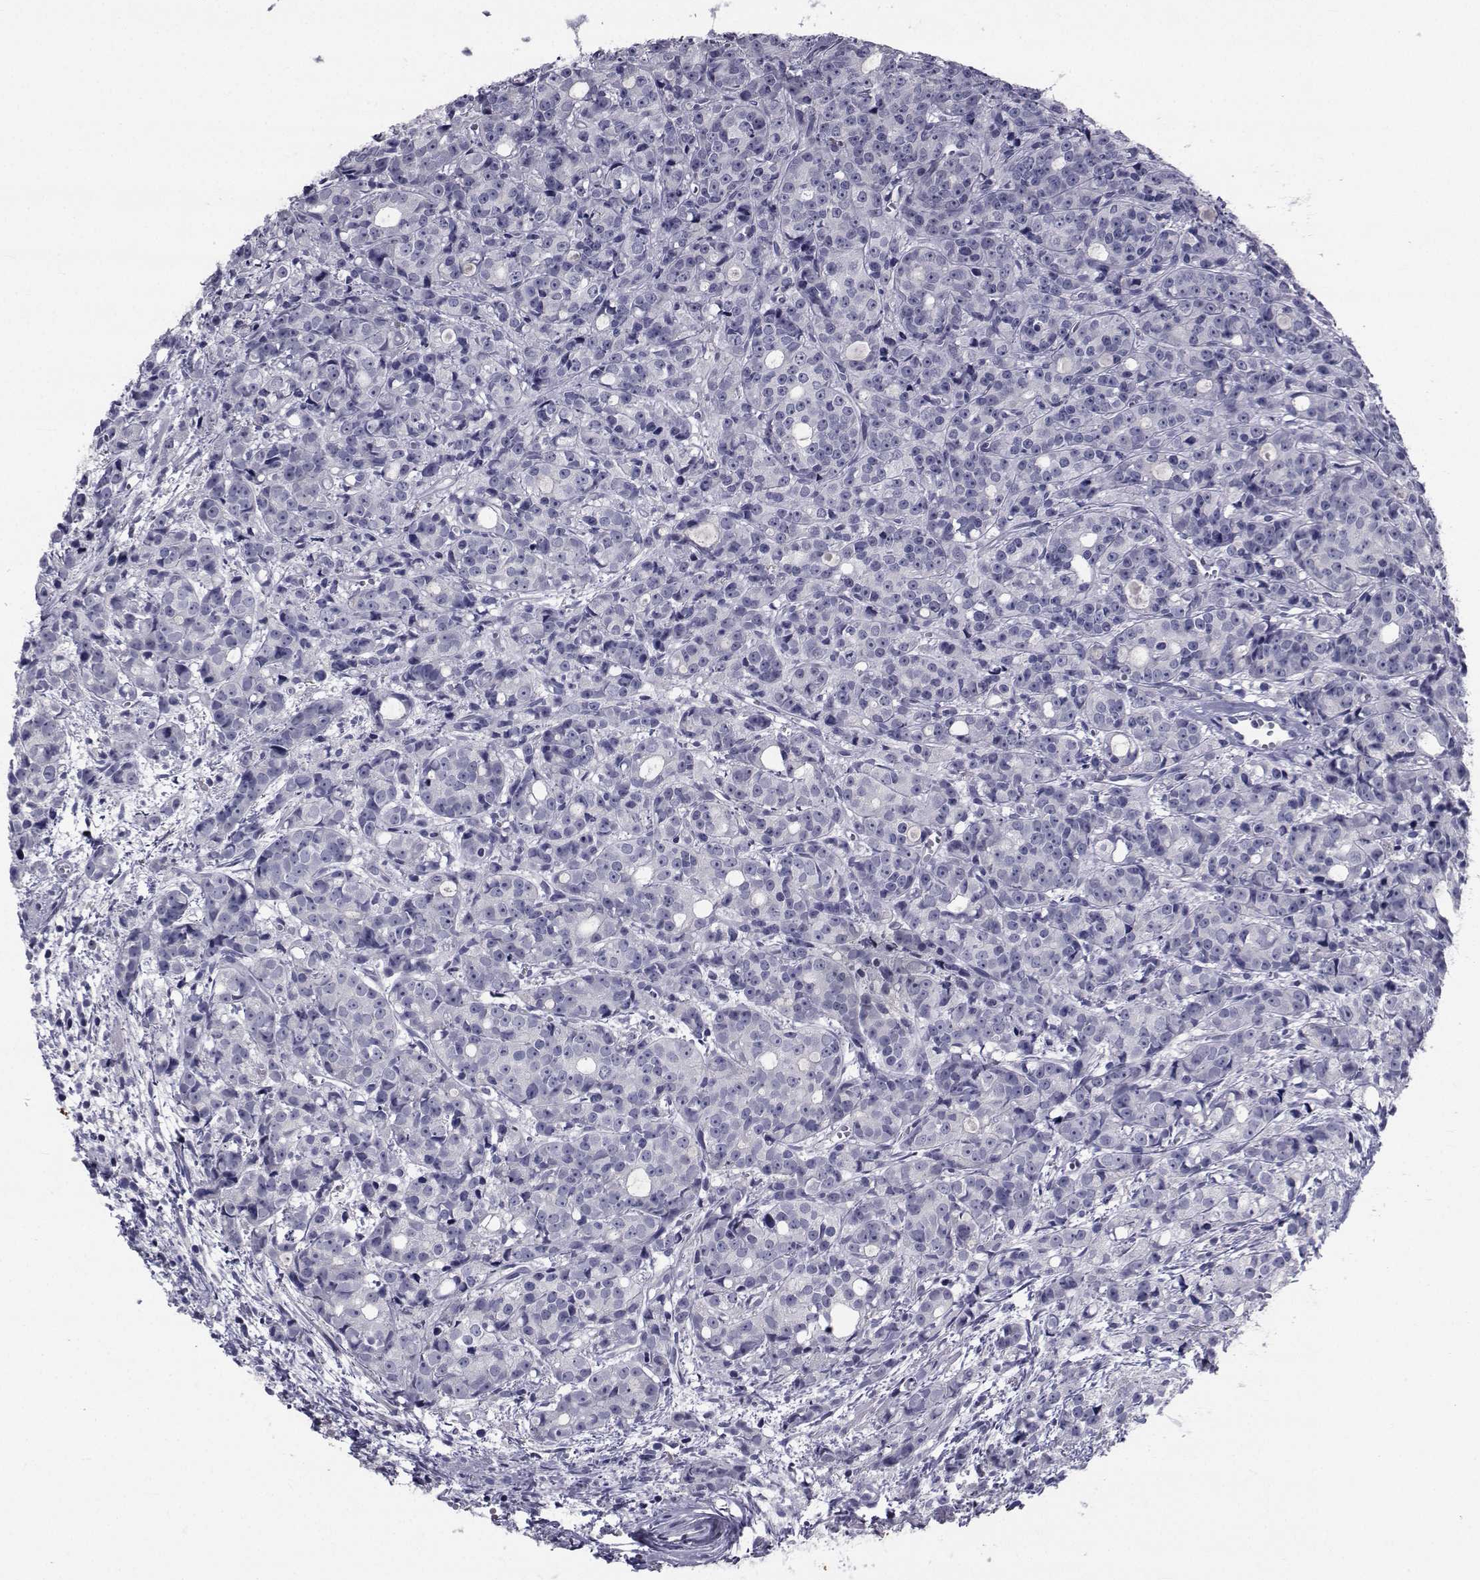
{"staining": {"intensity": "negative", "quantity": "none", "location": "none"}, "tissue": "prostate cancer", "cell_type": "Tumor cells", "image_type": "cancer", "snomed": [{"axis": "morphology", "description": "Adenocarcinoma, Medium grade"}, {"axis": "topography", "description": "Prostate"}], "caption": "There is no significant positivity in tumor cells of medium-grade adenocarcinoma (prostate).", "gene": "CHRNA1", "patient": {"sex": "male", "age": 74}}